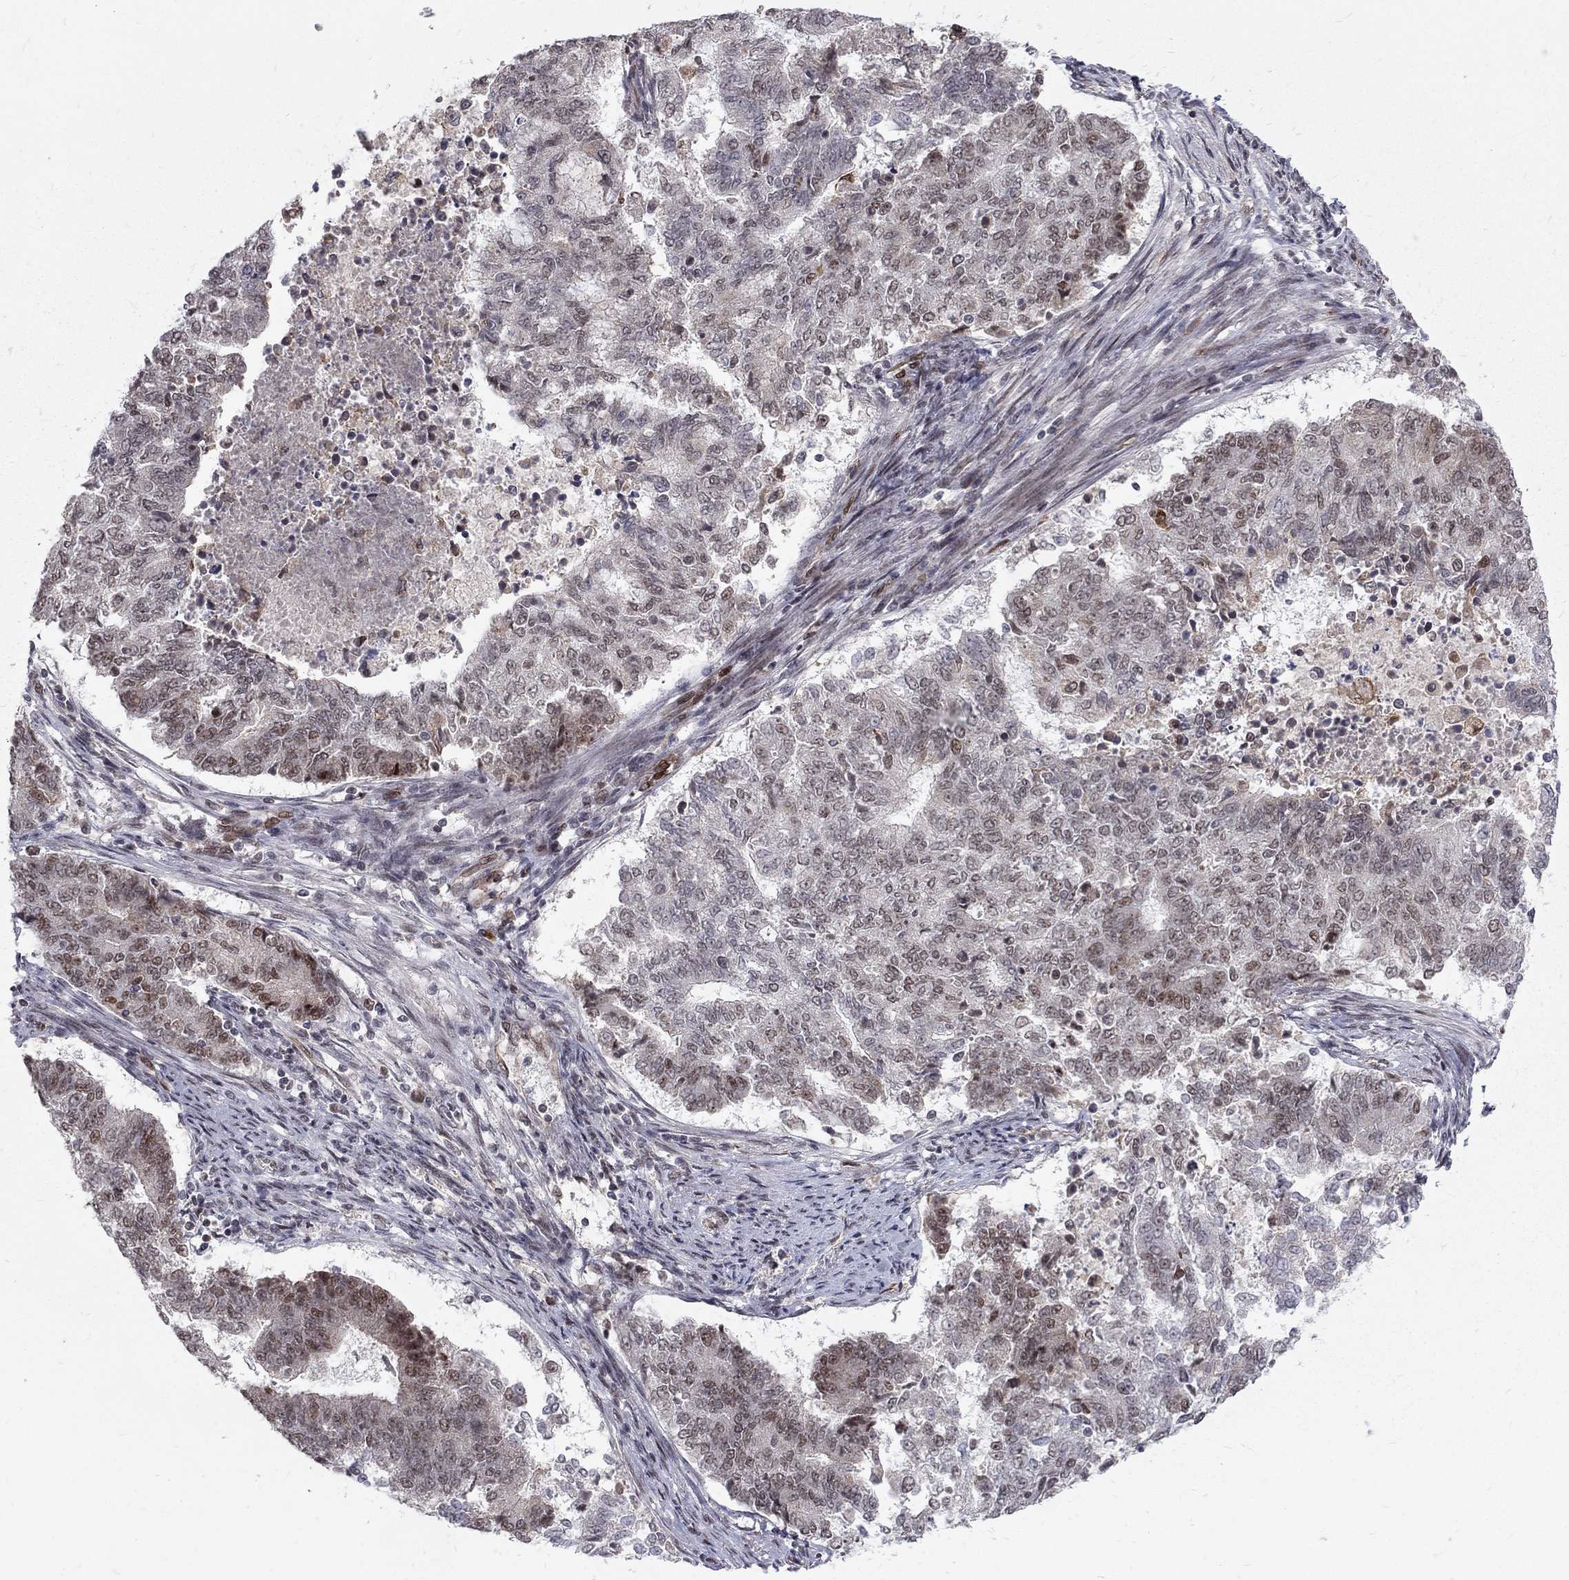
{"staining": {"intensity": "strong", "quantity": "<25%", "location": "nuclear"}, "tissue": "endometrial cancer", "cell_type": "Tumor cells", "image_type": "cancer", "snomed": [{"axis": "morphology", "description": "Adenocarcinoma, NOS"}, {"axis": "topography", "description": "Endometrium"}], "caption": "Protein expression analysis of adenocarcinoma (endometrial) shows strong nuclear positivity in about <25% of tumor cells.", "gene": "TCEAL1", "patient": {"sex": "female", "age": 65}}